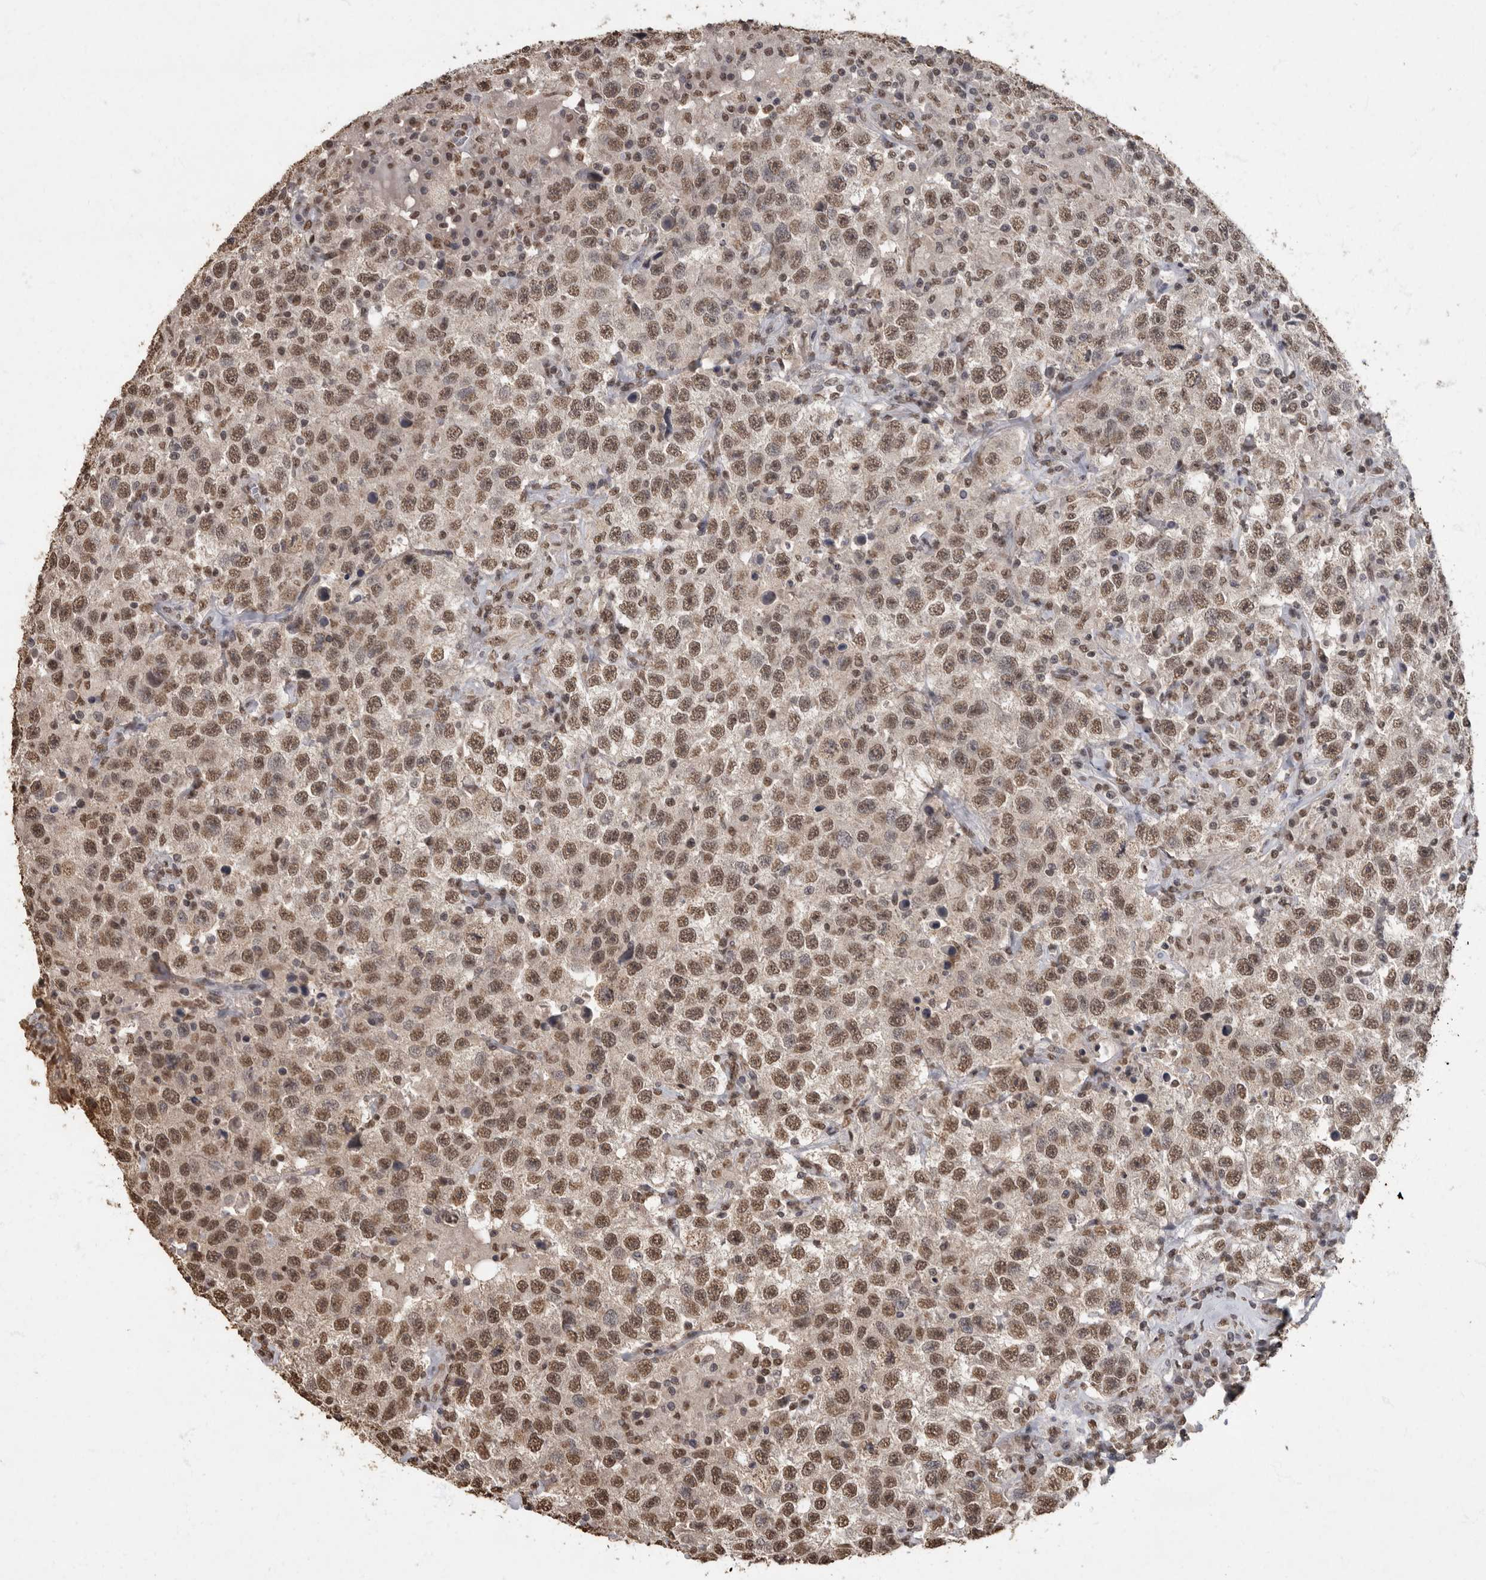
{"staining": {"intensity": "moderate", "quantity": ">75%", "location": "nuclear"}, "tissue": "testis cancer", "cell_type": "Tumor cells", "image_type": "cancer", "snomed": [{"axis": "morphology", "description": "Seminoma, NOS"}, {"axis": "topography", "description": "Testis"}], "caption": "Testis seminoma tissue demonstrates moderate nuclear expression in approximately >75% of tumor cells", "gene": "NBL1", "patient": {"sex": "male", "age": 41}}